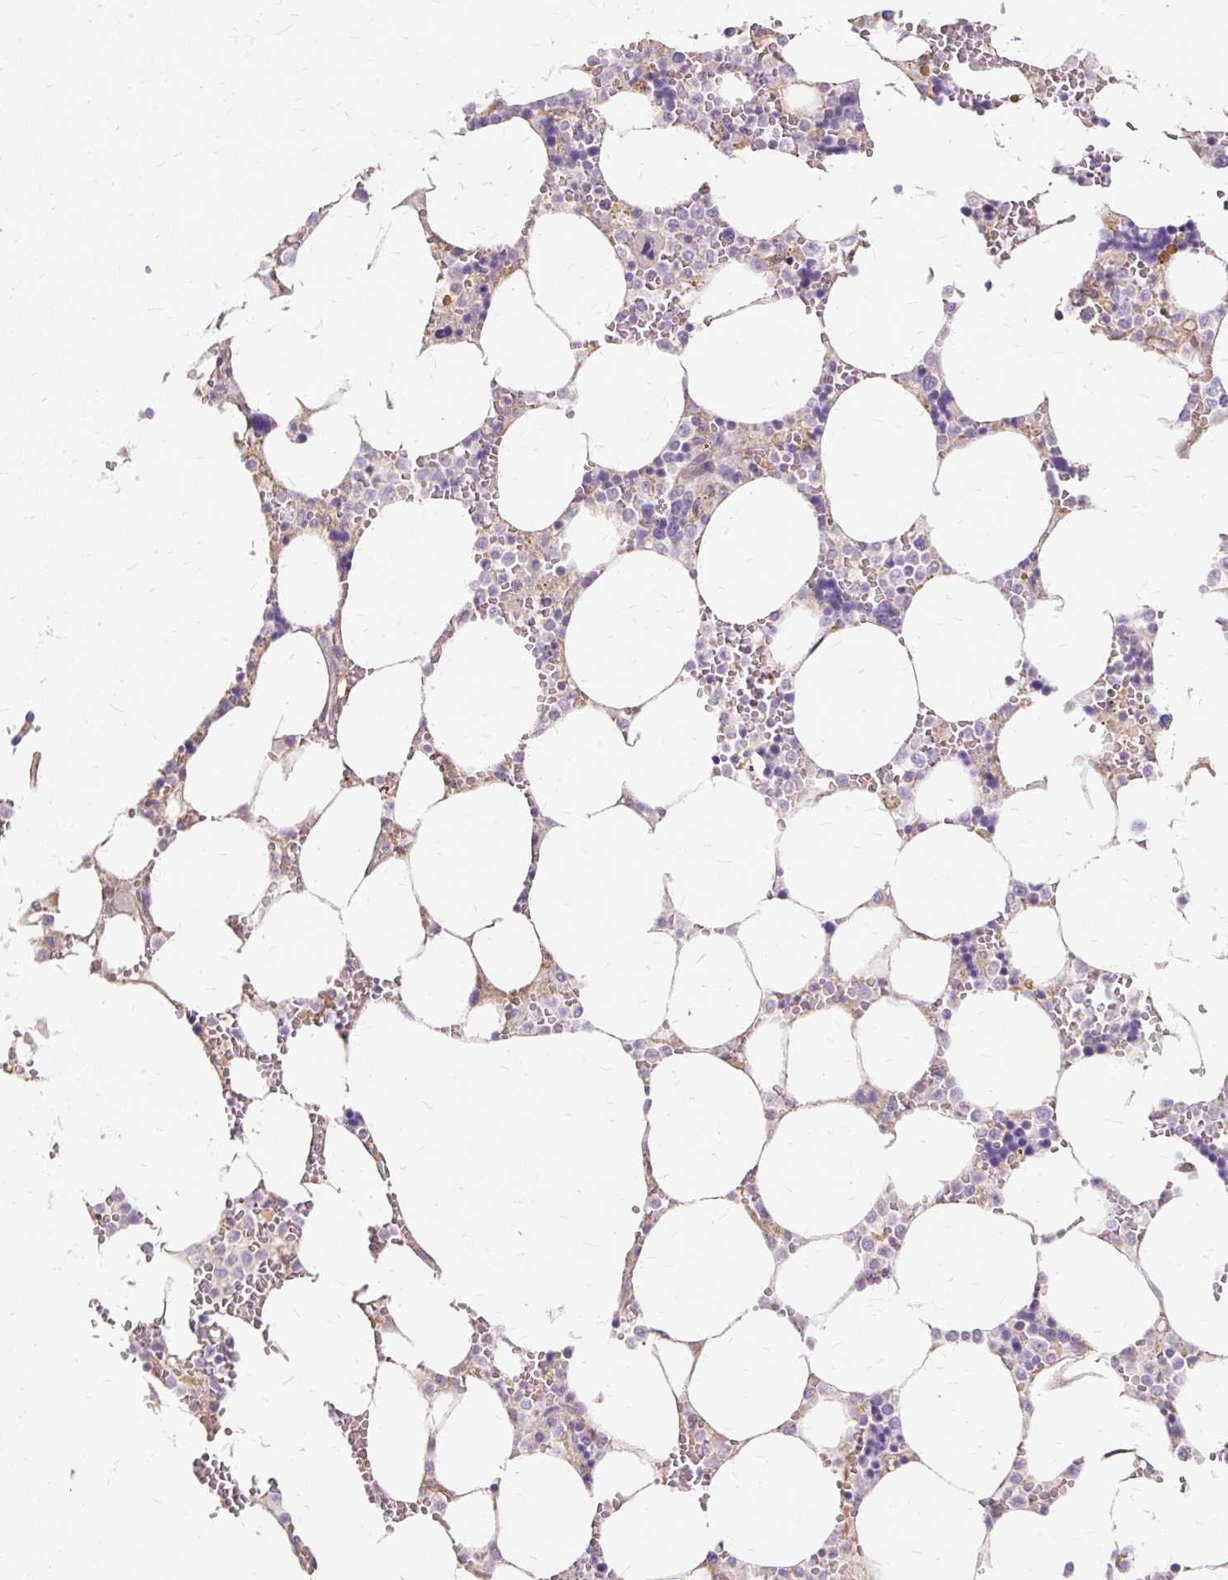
{"staining": {"intensity": "negative", "quantity": "none", "location": "none"}, "tissue": "bone marrow", "cell_type": "Hematopoietic cells", "image_type": "normal", "snomed": [{"axis": "morphology", "description": "Normal tissue, NOS"}, {"axis": "topography", "description": "Bone marrow"}], "caption": "This is an immunohistochemistry histopathology image of unremarkable human bone marrow. There is no positivity in hematopoietic cells.", "gene": "TSPAN8", "patient": {"sex": "male", "age": 64}}